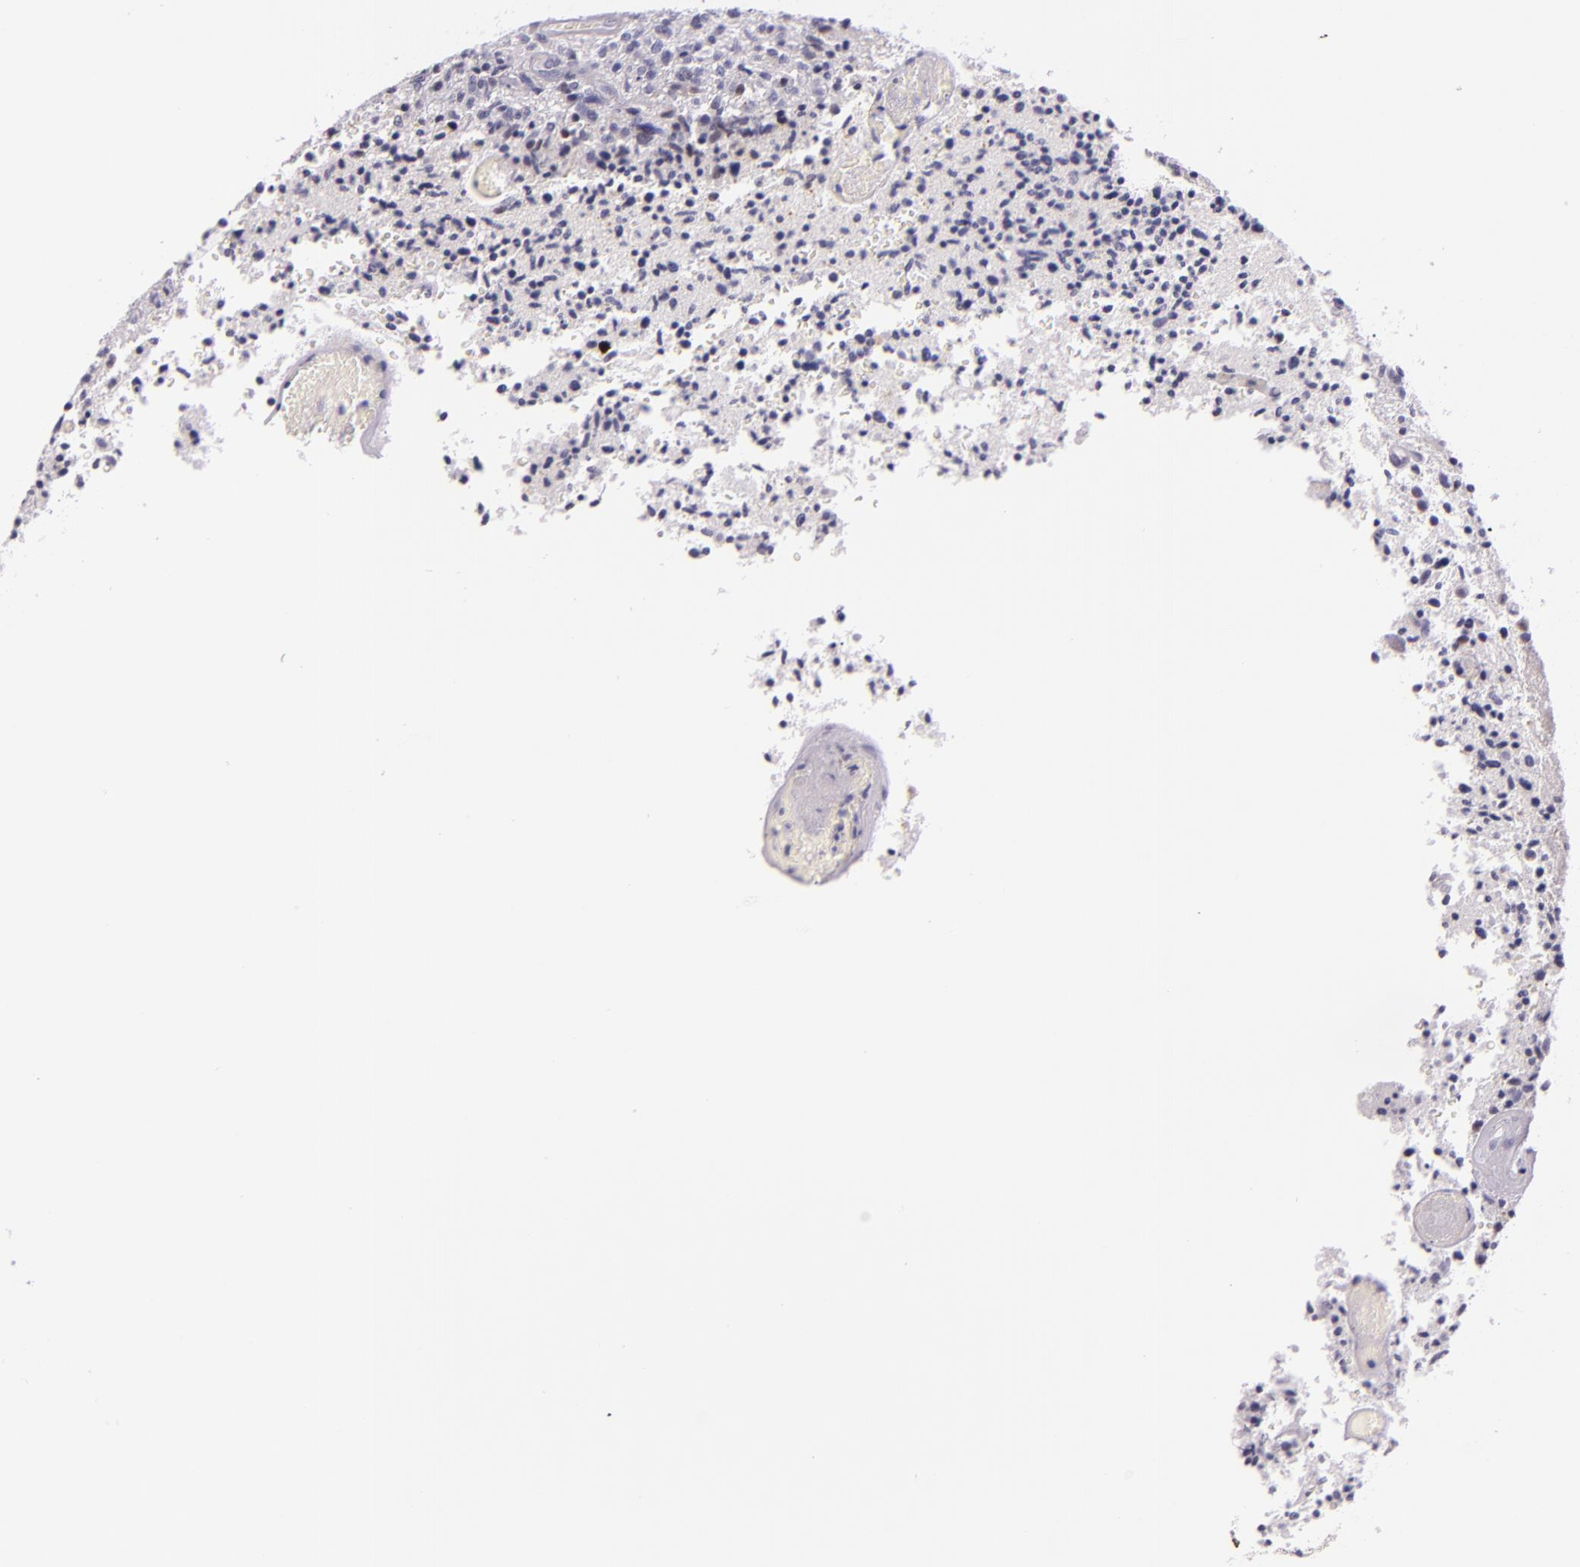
{"staining": {"intensity": "negative", "quantity": "none", "location": "none"}, "tissue": "glioma", "cell_type": "Tumor cells", "image_type": "cancer", "snomed": [{"axis": "morphology", "description": "Glioma, malignant, High grade"}, {"axis": "topography", "description": "Brain"}], "caption": "Glioma was stained to show a protein in brown. There is no significant positivity in tumor cells.", "gene": "HSP90AA1", "patient": {"sex": "male", "age": 36}}